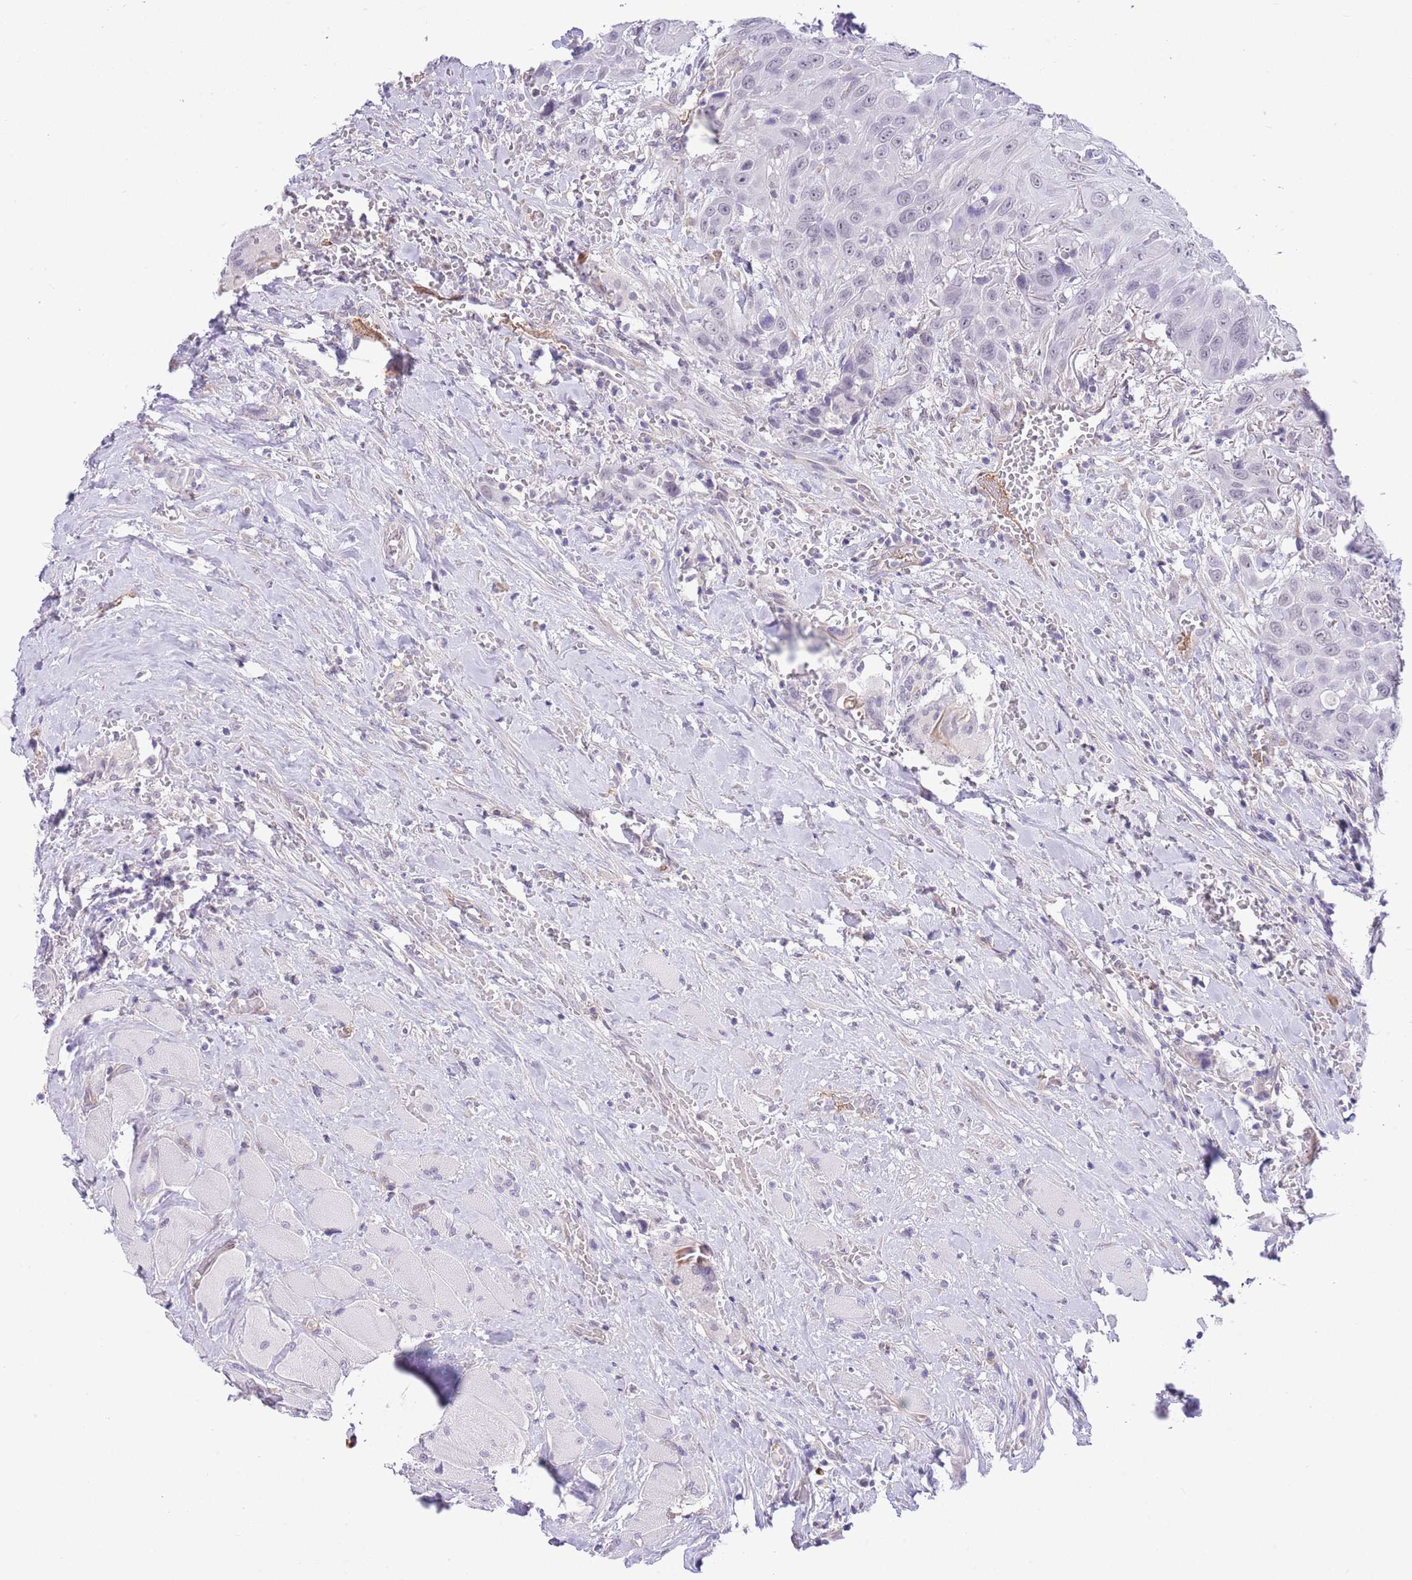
{"staining": {"intensity": "negative", "quantity": "none", "location": "none"}, "tissue": "head and neck cancer", "cell_type": "Tumor cells", "image_type": "cancer", "snomed": [{"axis": "morphology", "description": "Squamous cell carcinoma, NOS"}, {"axis": "topography", "description": "Head-Neck"}], "caption": "Immunohistochemistry of human squamous cell carcinoma (head and neck) displays no expression in tumor cells.", "gene": "MIDN", "patient": {"sex": "male", "age": 81}}